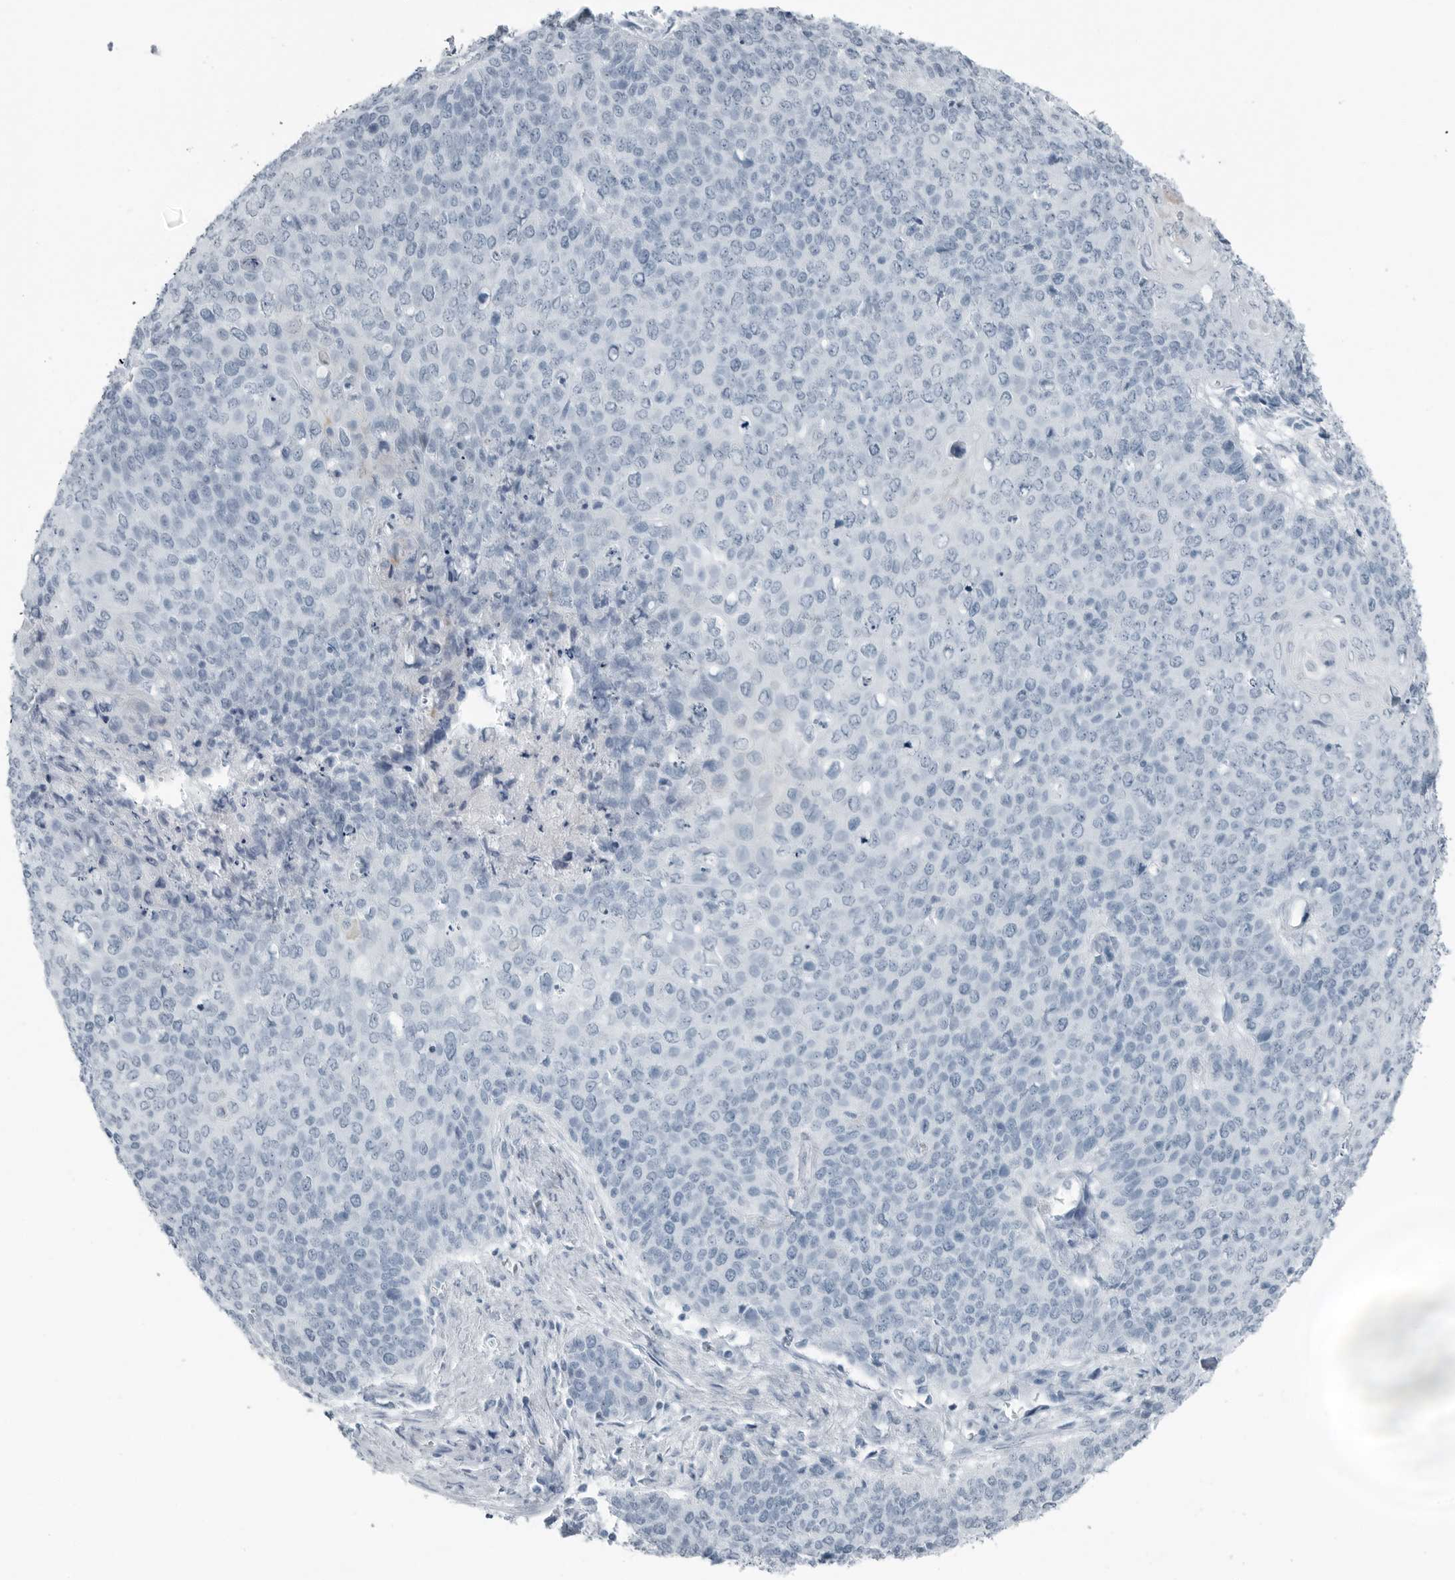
{"staining": {"intensity": "negative", "quantity": "none", "location": "none"}, "tissue": "cervical cancer", "cell_type": "Tumor cells", "image_type": "cancer", "snomed": [{"axis": "morphology", "description": "Squamous cell carcinoma, NOS"}, {"axis": "topography", "description": "Cervix"}], "caption": "Cervical cancer was stained to show a protein in brown. There is no significant expression in tumor cells. (DAB (3,3'-diaminobenzidine) IHC visualized using brightfield microscopy, high magnification).", "gene": "FABP6", "patient": {"sex": "female", "age": 39}}